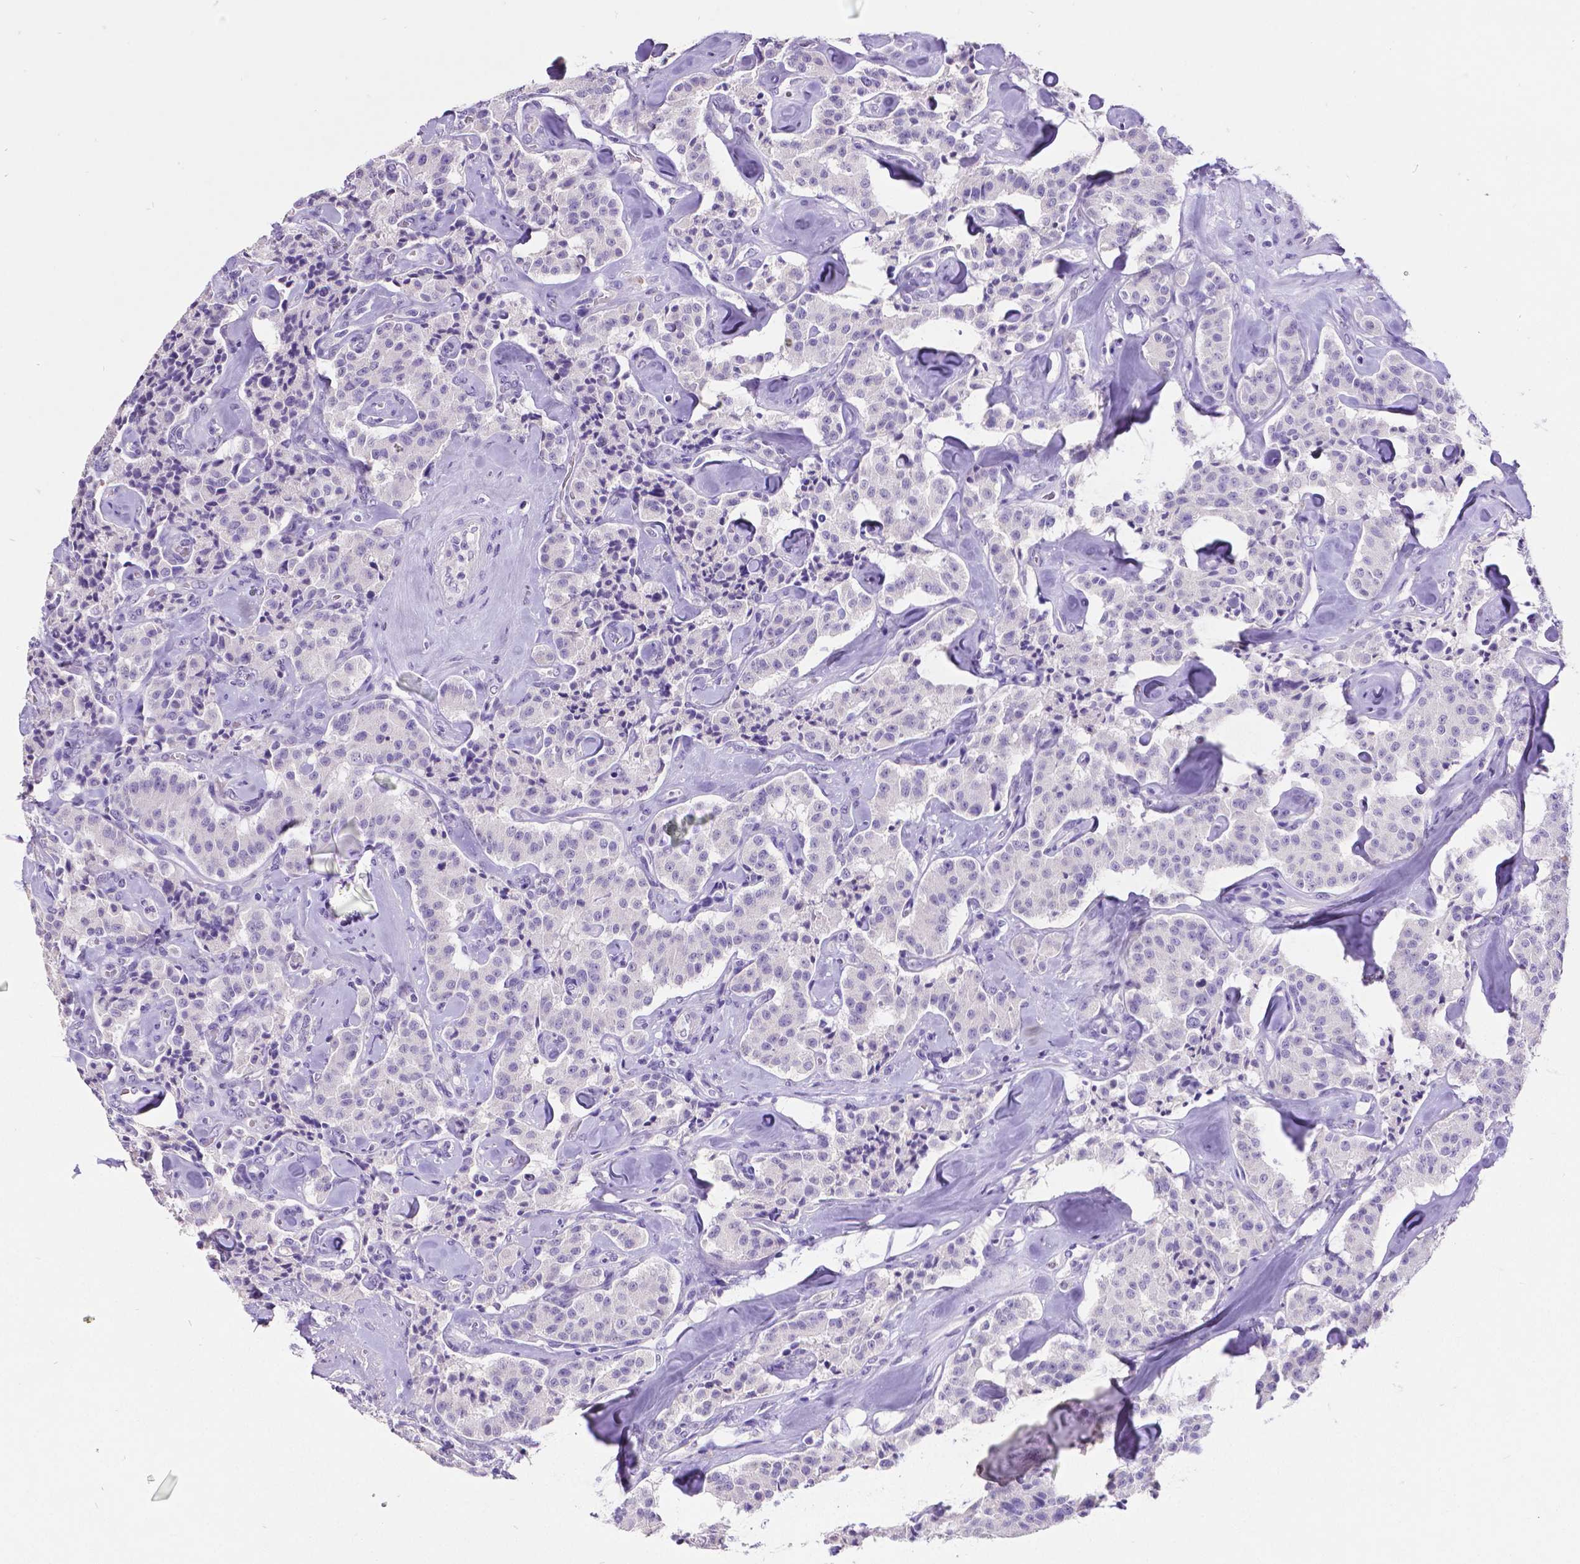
{"staining": {"intensity": "negative", "quantity": "none", "location": "none"}, "tissue": "carcinoid", "cell_type": "Tumor cells", "image_type": "cancer", "snomed": [{"axis": "morphology", "description": "Carcinoid, malignant, NOS"}, {"axis": "topography", "description": "Pancreas"}], "caption": "A photomicrograph of carcinoid stained for a protein shows no brown staining in tumor cells.", "gene": "SATB2", "patient": {"sex": "male", "age": 41}}